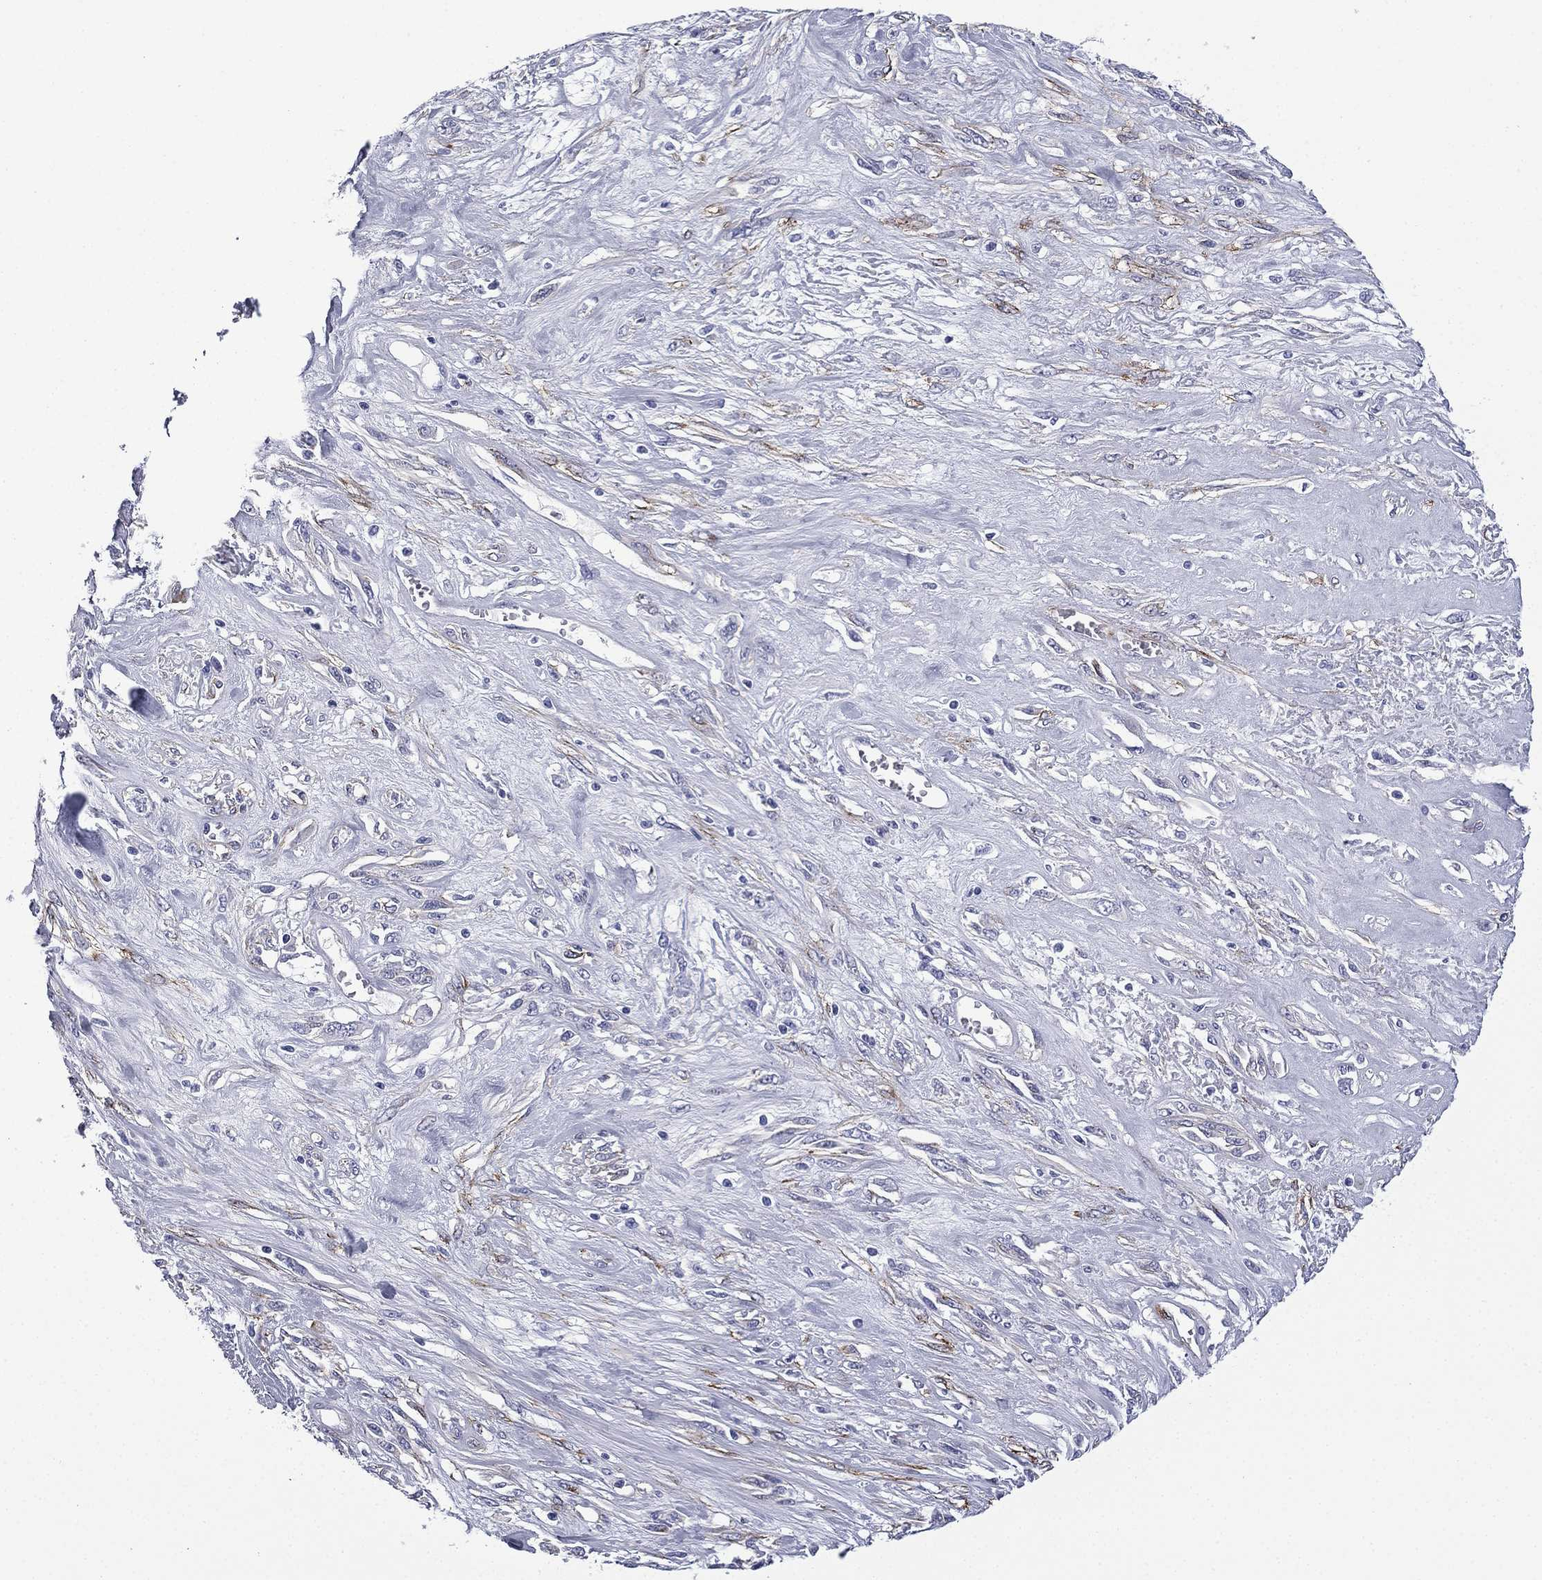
{"staining": {"intensity": "negative", "quantity": "none", "location": "none"}, "tissue": "melanoma", "cell_type": "Tumor cells", "image_type": "cancer", "snomed": [{"axis": "morphology", "description": "Malignant melanoma, NOS"}, {"axis": "topography", "description": "Skin"}], "caption": "Melanoma was stained to show a protein in brown. There is no significant expression in tumor cells. (Stains: DAB (3,3'-diaminobenzidine) IHC with hematoxylin counter stain, Microscopy: brightfield microscopy at high magnification).", "gene": "CAVIN3", "patient": {"sex": "female", "age": 91}}